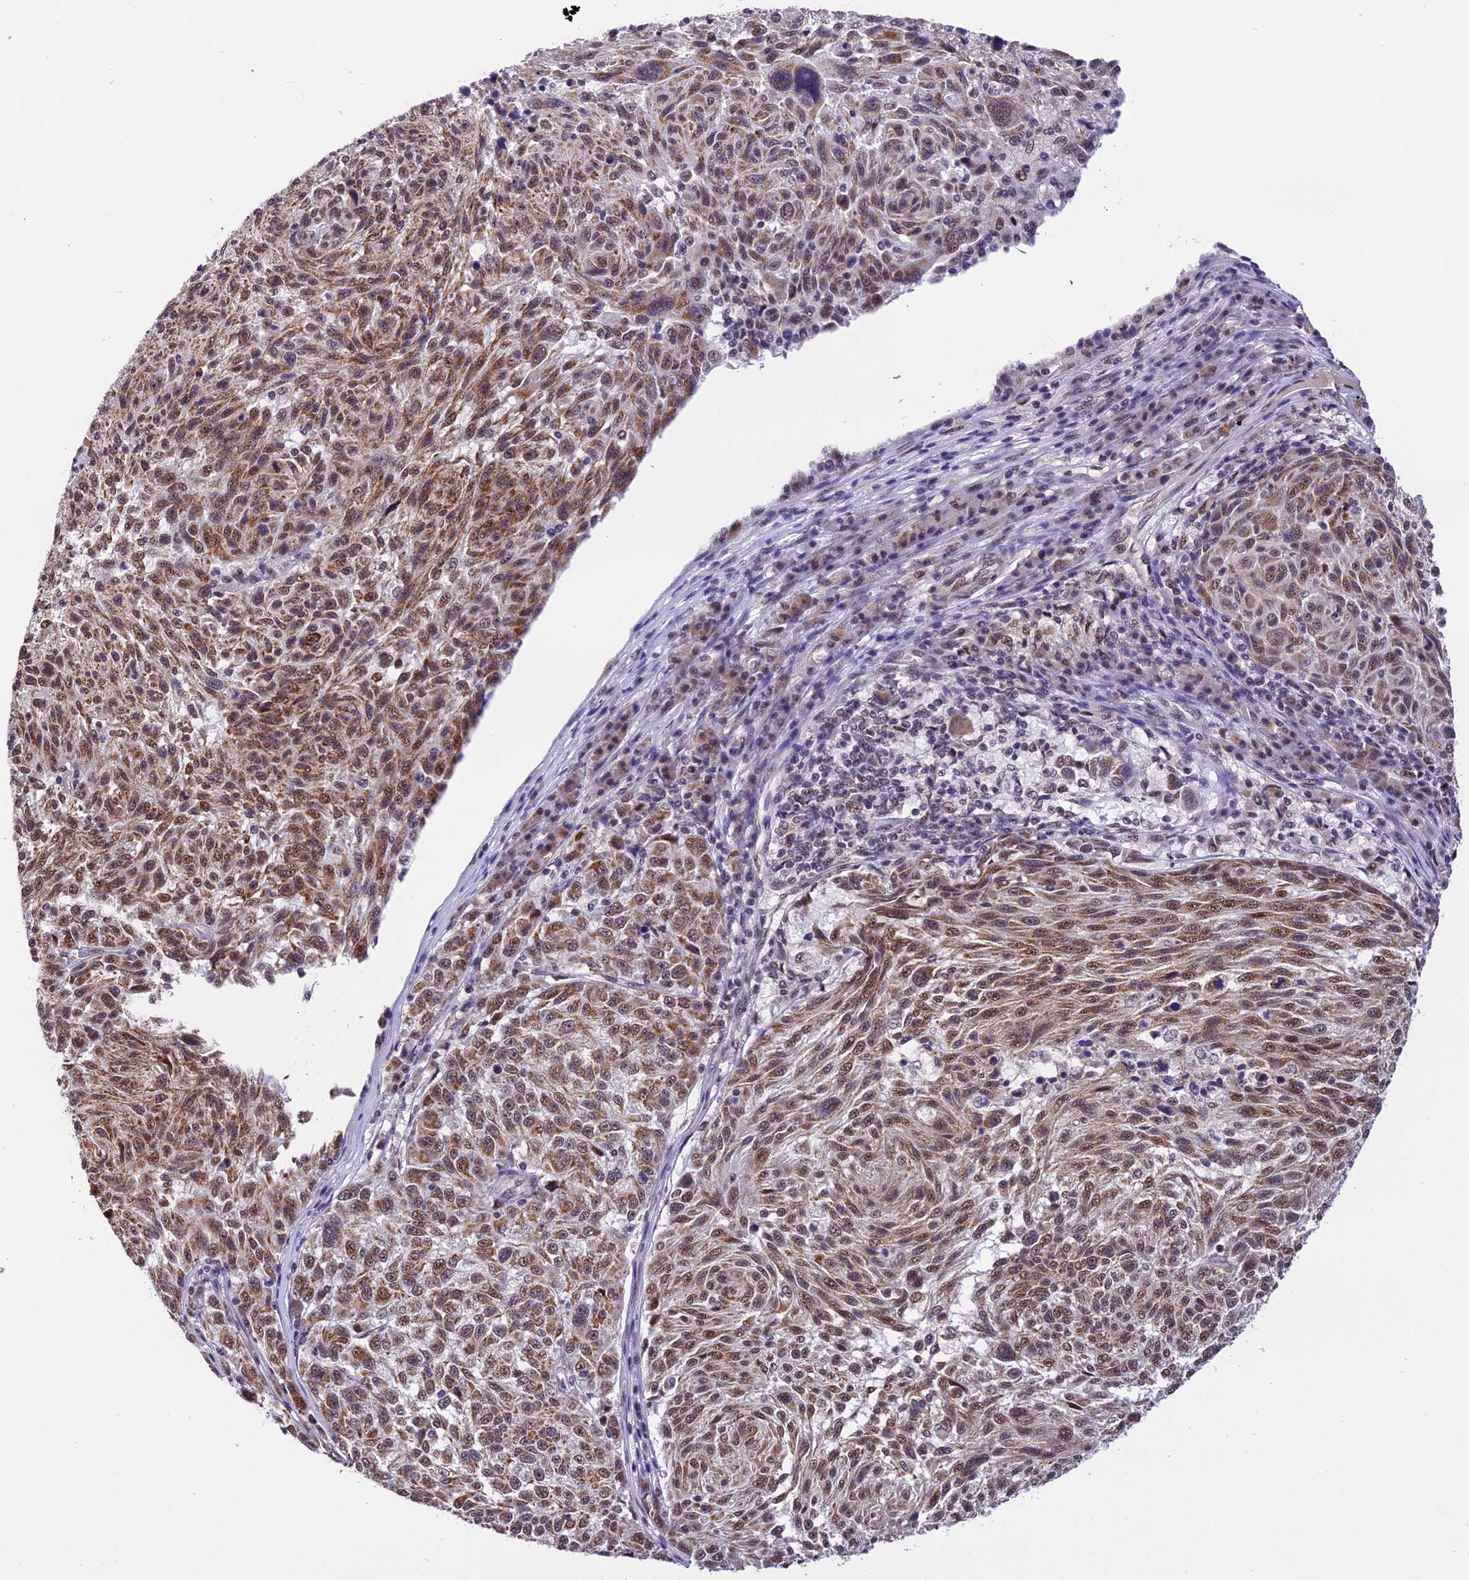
{"staining": {"intensity": "moderate", "quantity": ">75%", "location": "cytoplasmic/membranous,nuclear"}, "tissue": "melanoma", "cell_type": "Tumor cells", "image_type": "cancer", "snomed": [{"axis": "morphology", "description": "Malignant melanoma, NOS"}, {"axis": "topography", "description": "Skin"}], "caption": "Immunohistochemical staining of human malignant melanoma exhibits medium levels of moderate cytoplasmic/membranous and nuclear protein expression in about >75% of tumor cells.", "gene": "CARS2", "patient": {"sex": "male", "age": 53}}